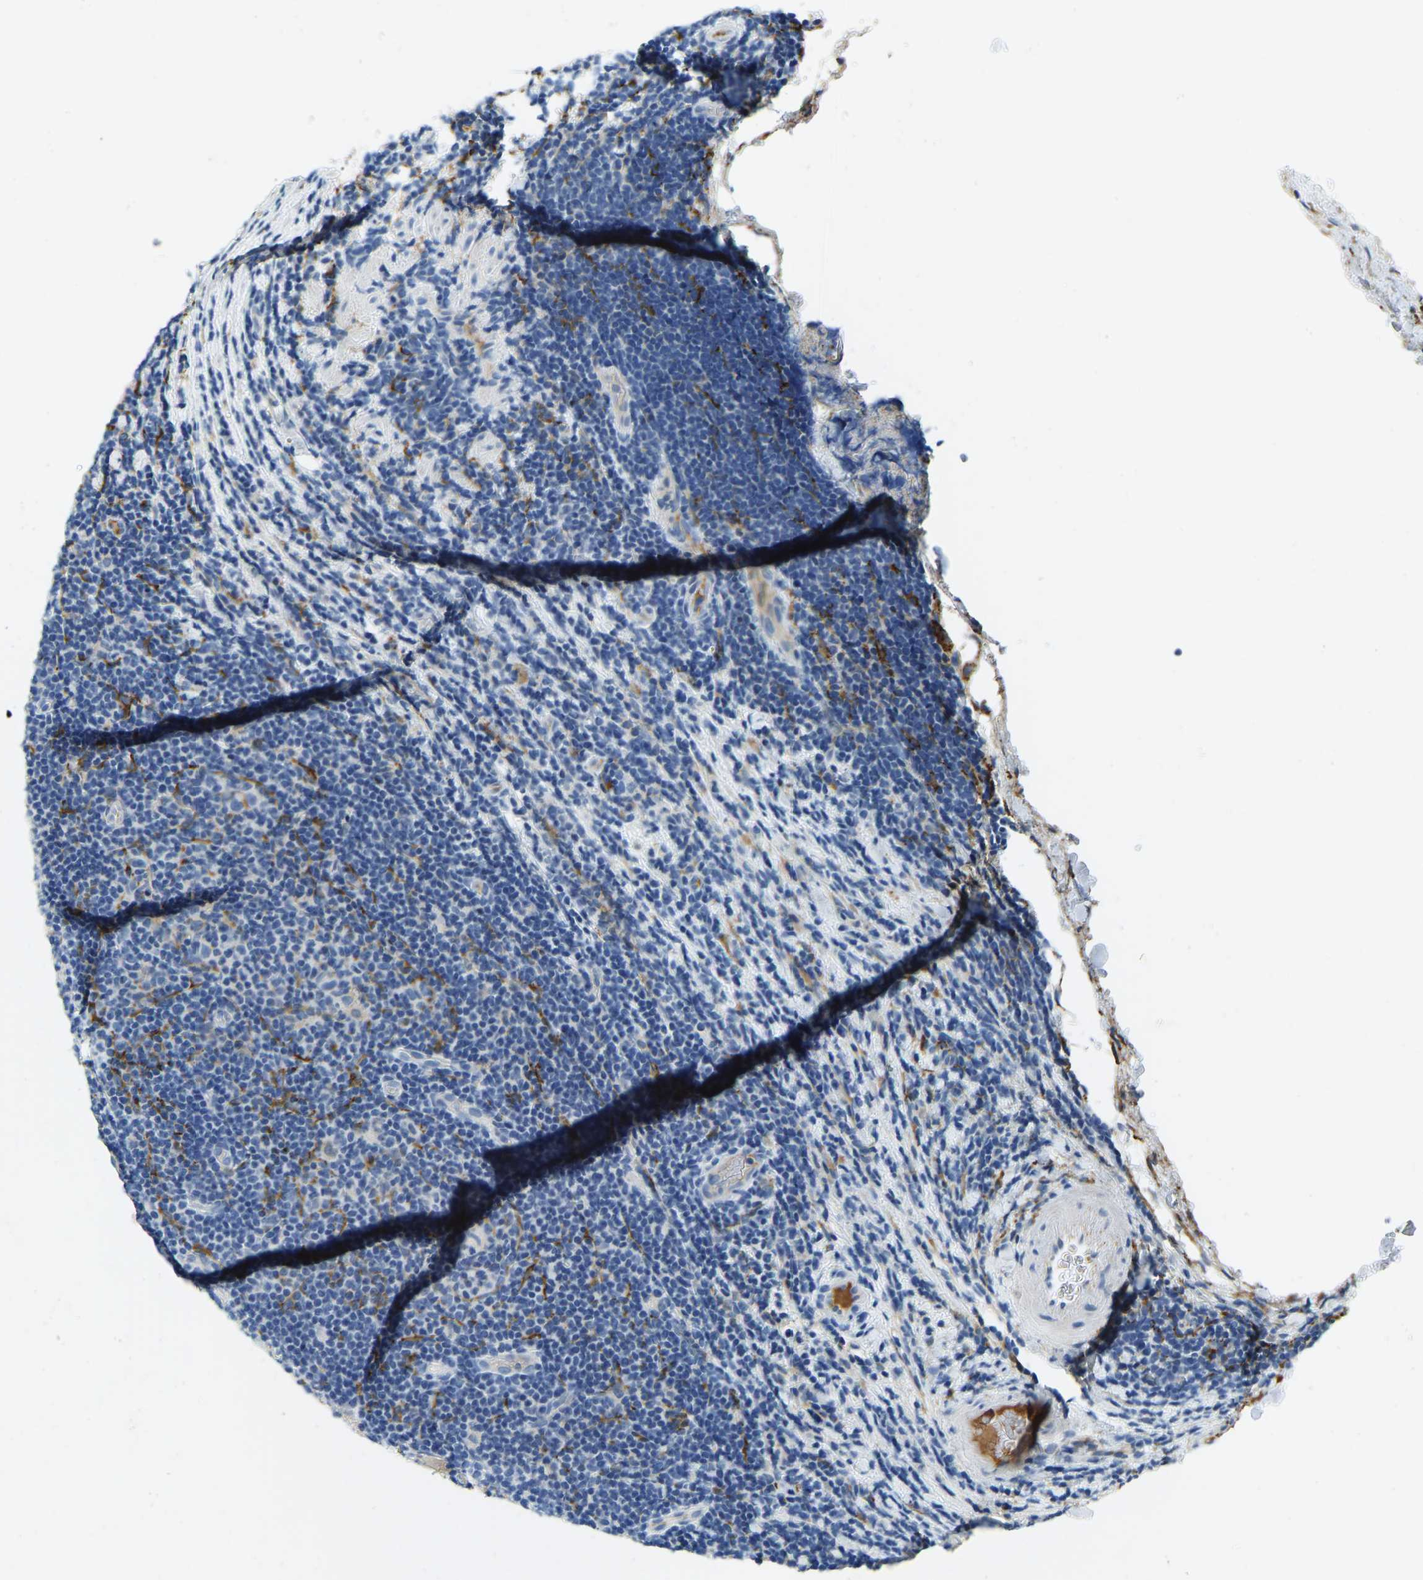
{"staining": {"intensity": "negative", "quantity": "none", "location": "none"}, "tissue": "lymphoma", "cell_type": "Tumor cells", "image_type": "cancer", "snomed": [{"axis": "morphology", "description": "Malignant lymphoma, non-Hodgkin's type, Low grade"}, {"axis": "topography", "description": "Lymph node"}], "caption": "The image shows no significant expression in tumor cells of lymphoma. The staining is performed using DAB (3,3'-diaminobenzidine) brown chromogen with nuclei counter-stained in using hematoxylin.", "gene": "THBS4", "patient": {"sex": "male", "age": 83}}